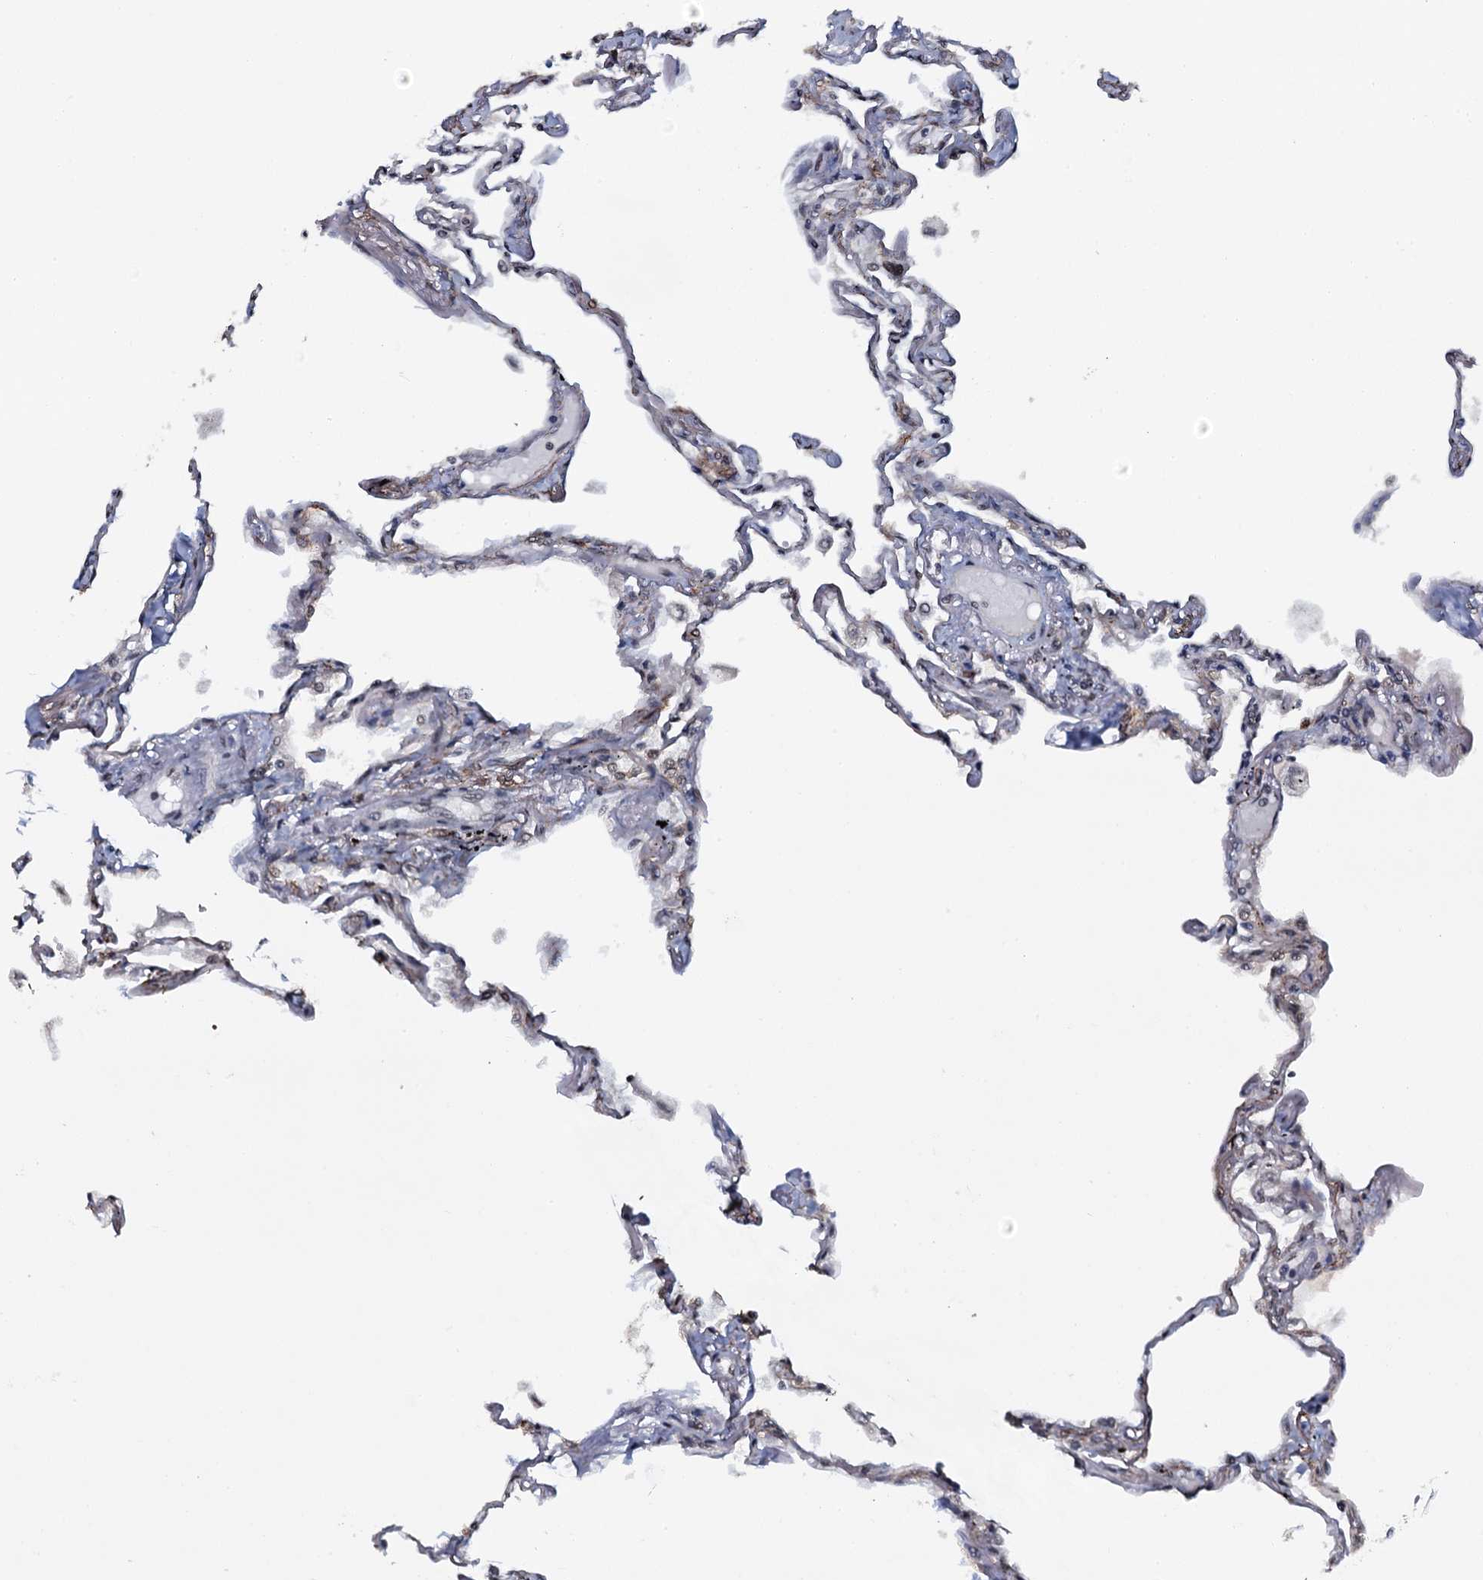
{"staining": {"intensity": "weak", "quantity": "<25%", "location": "nuclear"}, "tissue": "lung", "cell_type": "Alveolar cells", "image_type": "normal", "snomed": [{"axis": "morphology", "description": "Normal tissue, NOS"}, {"axis": "topography", "description": "Lung"}], "caption": "DAB (3,3'-diaminobenzidine) immunohistochemical staining of unremarkable human lung demonstrates no significant staining in alveolar cells.", "gene": "SH2D4B", "patient": {"sex": "female", "age": 67}}